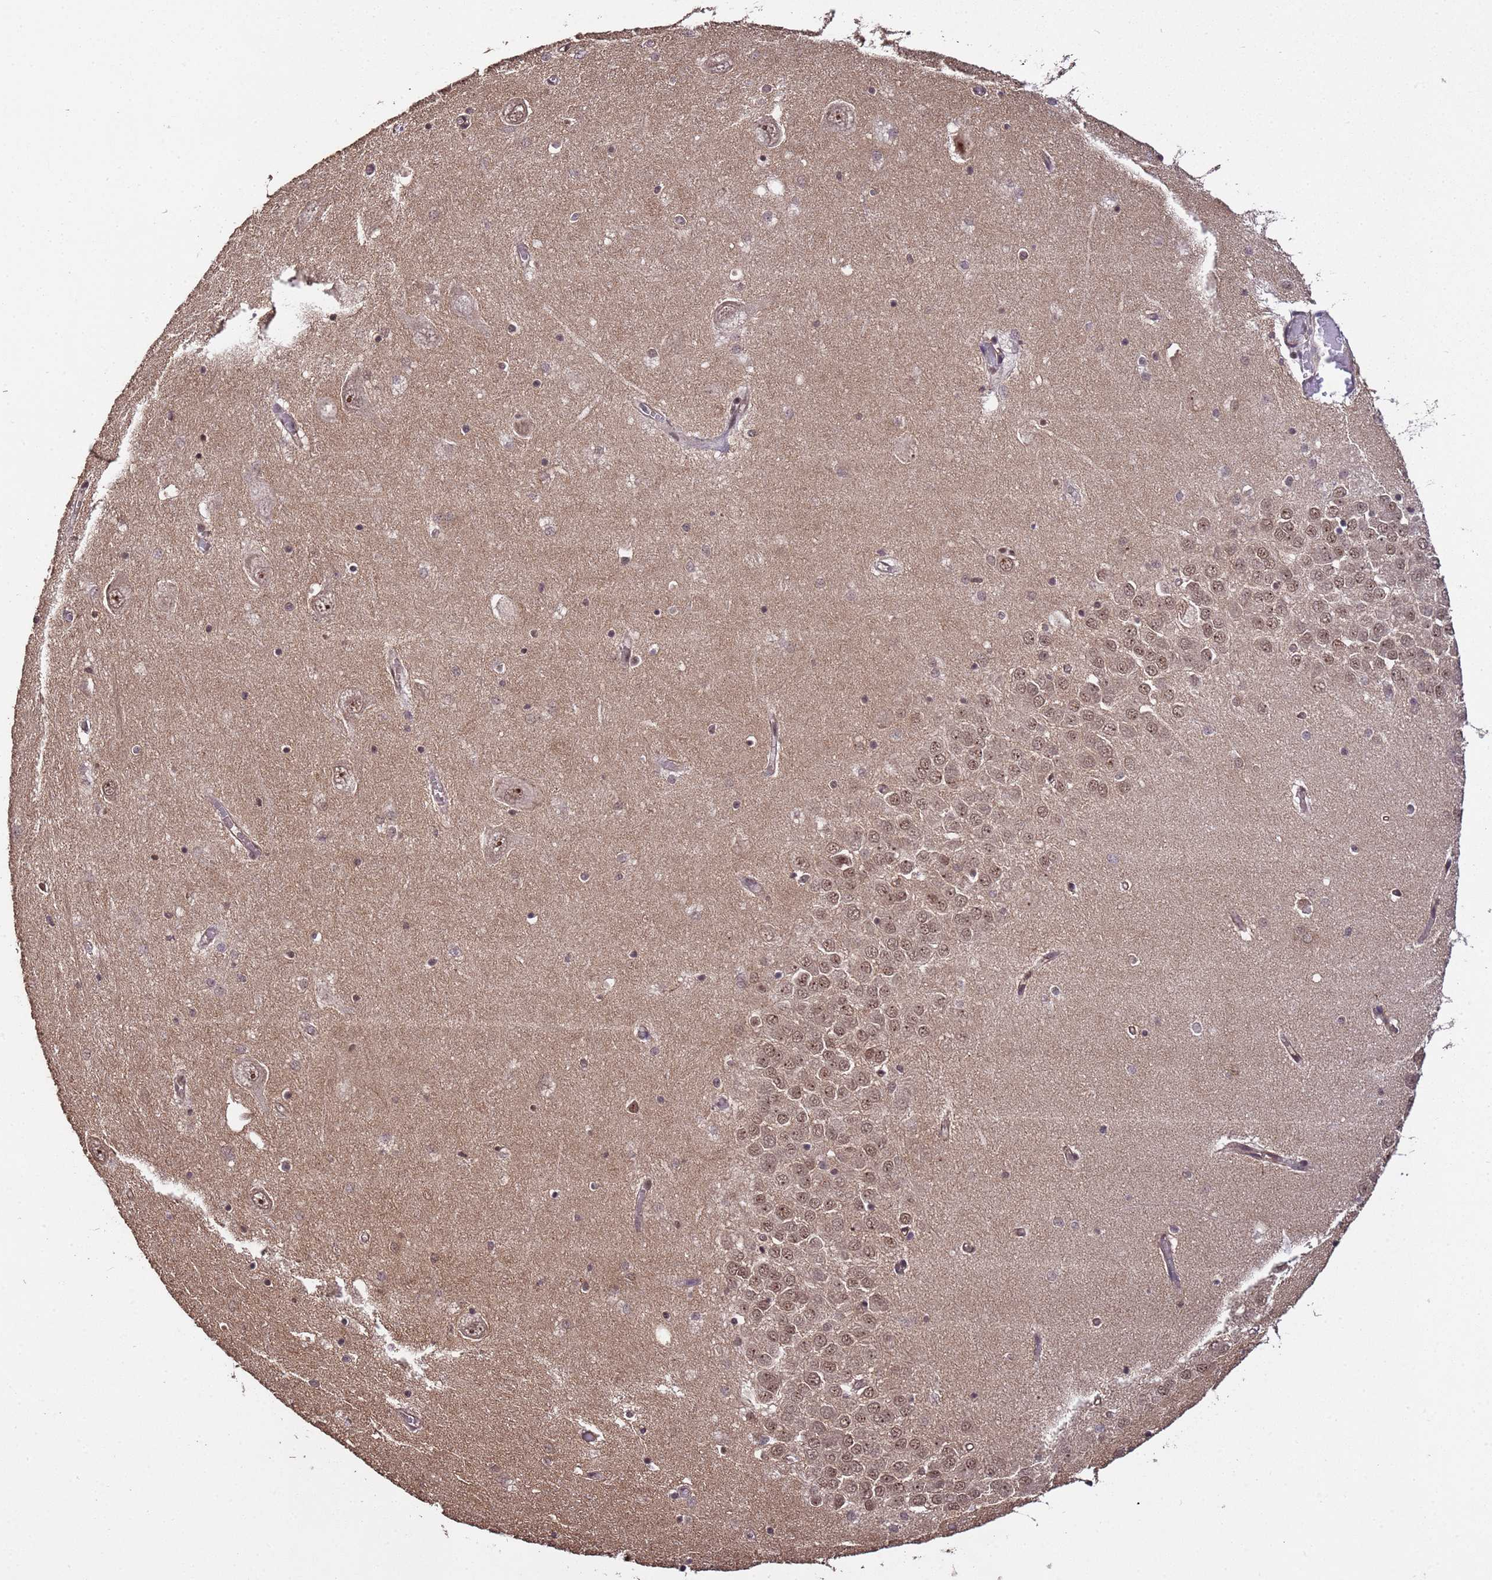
{"staining": {"intensity": "negative", "quantity": "none", "location": "none"}, "tissue": "hippocampus", "cell_type": "Glial cells", "image_type": "normal", "snomed": [{"axis": "morphology", "description": "Normal tissue, NOS"}, {"axis": "topography", "description": "Hippocampus"}], "caption": "This photomicrograph is of unremarkable hippocampus stained with immunohistochemistry (IHC) to label a protein in brown with the nuclei are counter-stained blue. There is no staining in glial cells. The staining is performed using DAB (3,3'-diaminobenzidine) brown chromogen with nuclei counter-stained in using hematoxylin.", "gene": "SYF2", "patient": {"sex": "male", "age": 70}}